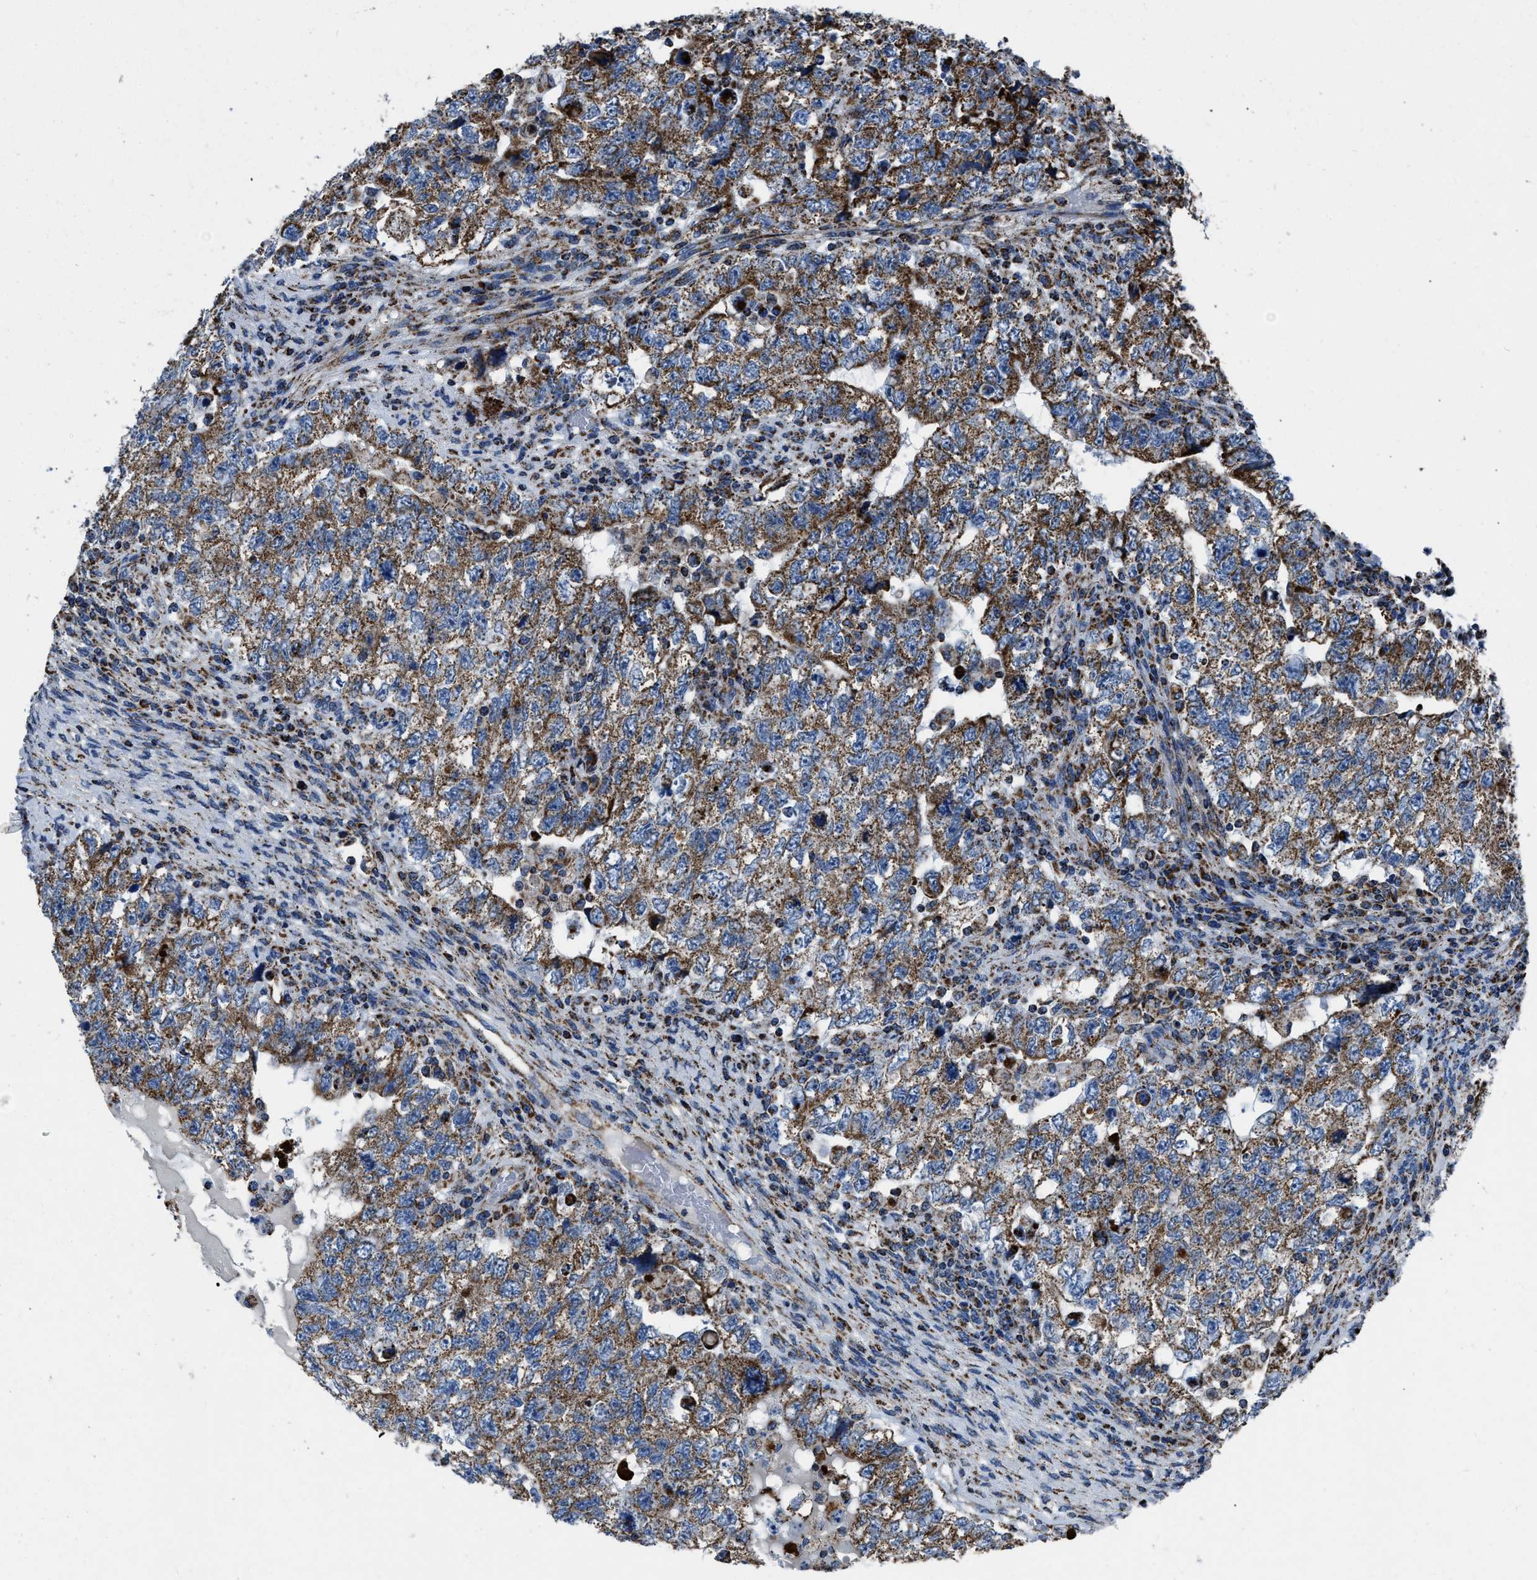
{"staining": {"intensity": "moderate", "quantity": ">75%", "location": "cytoplasmic/membranous"}, "tissue": "testis cancer", "cell_type": "Tumor cells", "image_type": "cancer", "snomed": [{"axis": "morphology", "description": "Carcinoma, Embryonal, NOS"}, {"axis": "topography", "description": "Testis"}], "caption": "IHC micrograph of neoplastic tissue: testis cancer stained using immunohistochemistry exhibits medium levels of moderate protein expression localized specifically in the cytoplasmic/membranous of tumor cells, appearing as a cytoplasmic/membranous brown color.", "gene": "NSD3", "patient": {"sex": "male", "age": 36}}